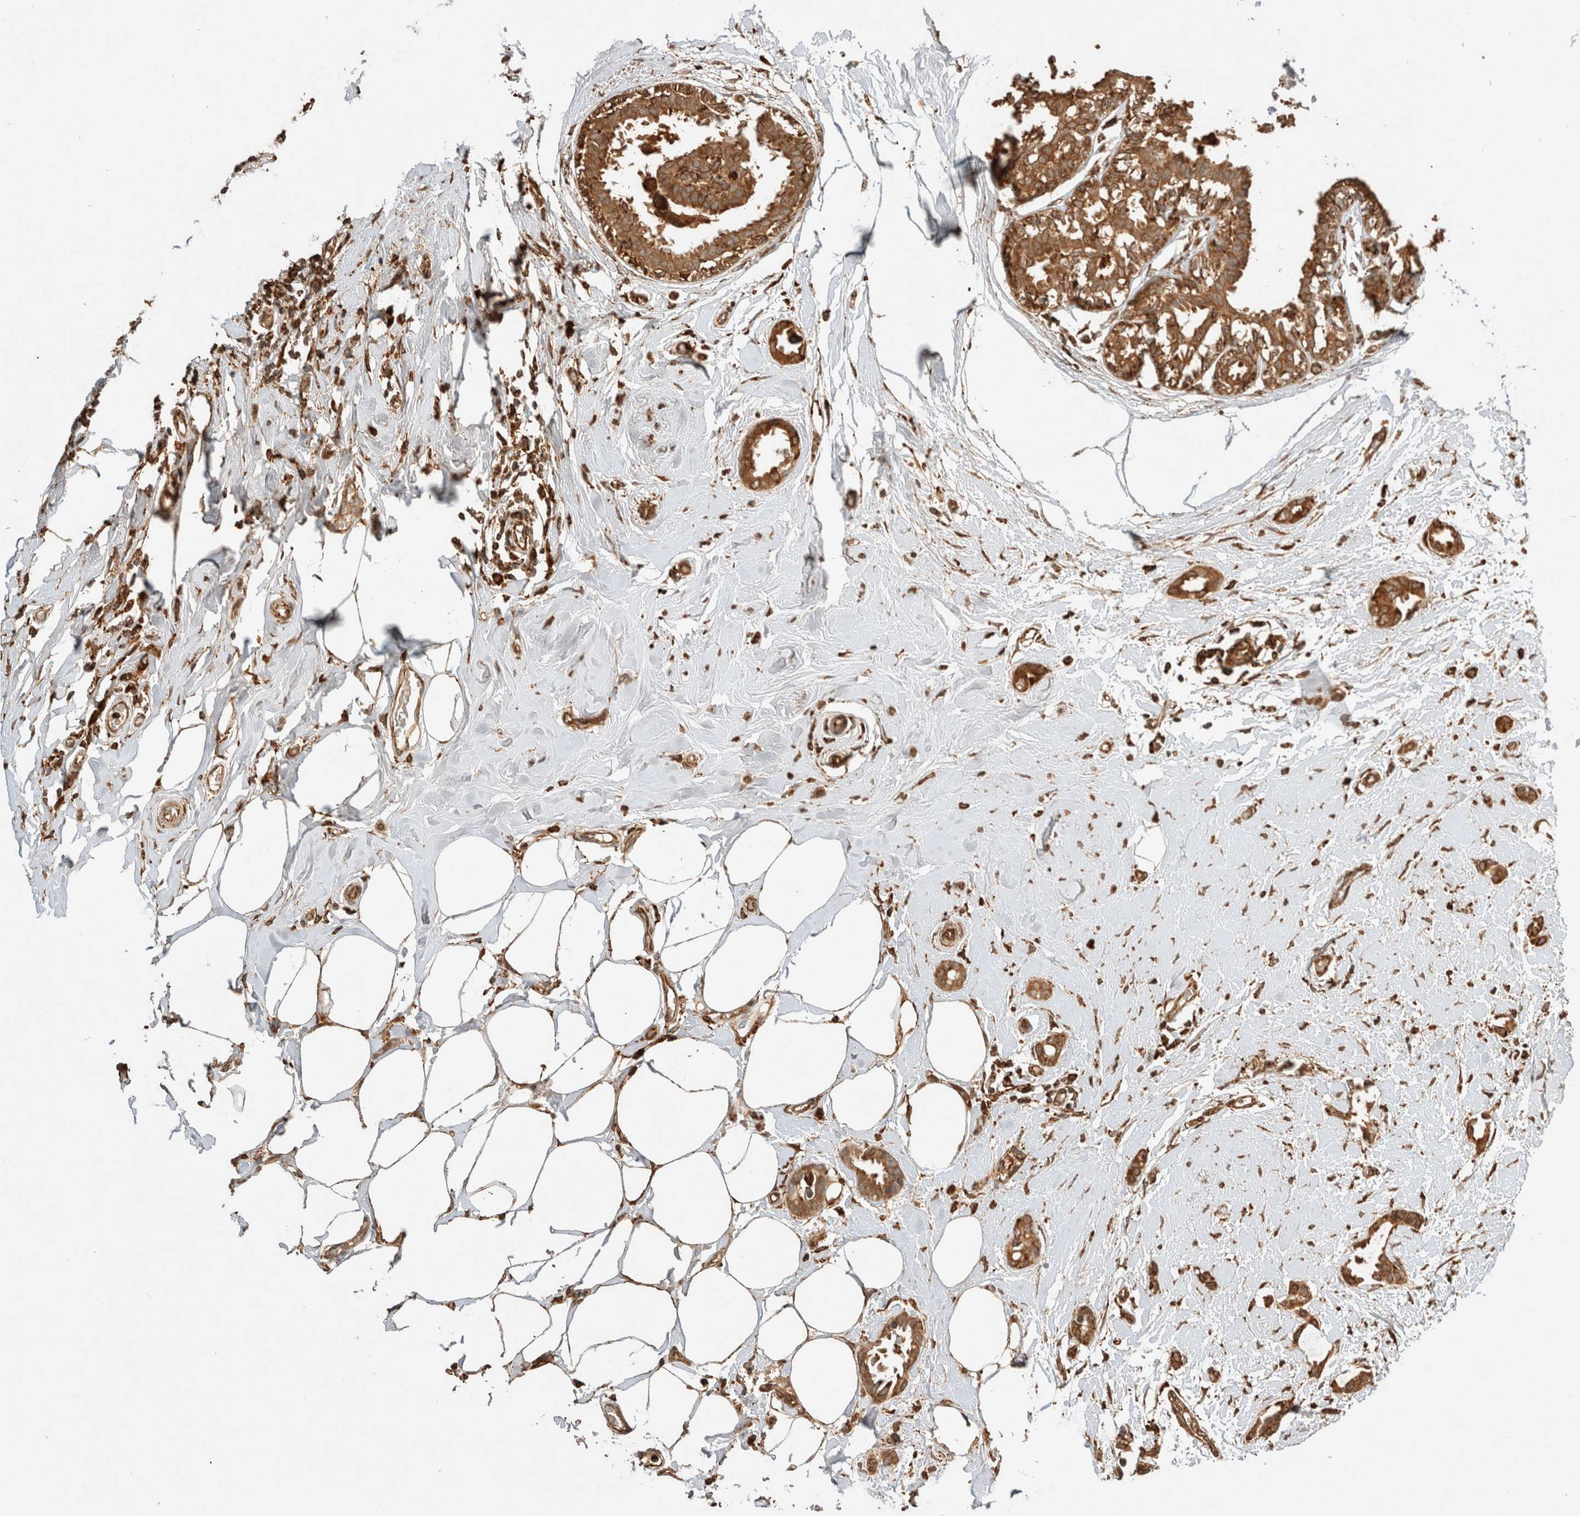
{"staining": {"intensity": "moderate", "quantity": ">75%", "location": "cytoplasmic/membranous"}, "tissue": "breast cancer", "cell_type": "Tumor cells", "image_type": "cancer", "snomed": [{"axis": "morphology", "description": "Duct carcinoma"}, {"axis": "topography", "description": "Breast"}], "caption": "DAB (3,3'-diaminobenzidine) immunohistochemical staining of human breast infiltrating ductal carcinoma shows moderate cytoplasmic/membranous protein expression in approximately >75% of tumor cells.", "gene": "ERAP1", "patient": {"sex": "female", "age": 55}}